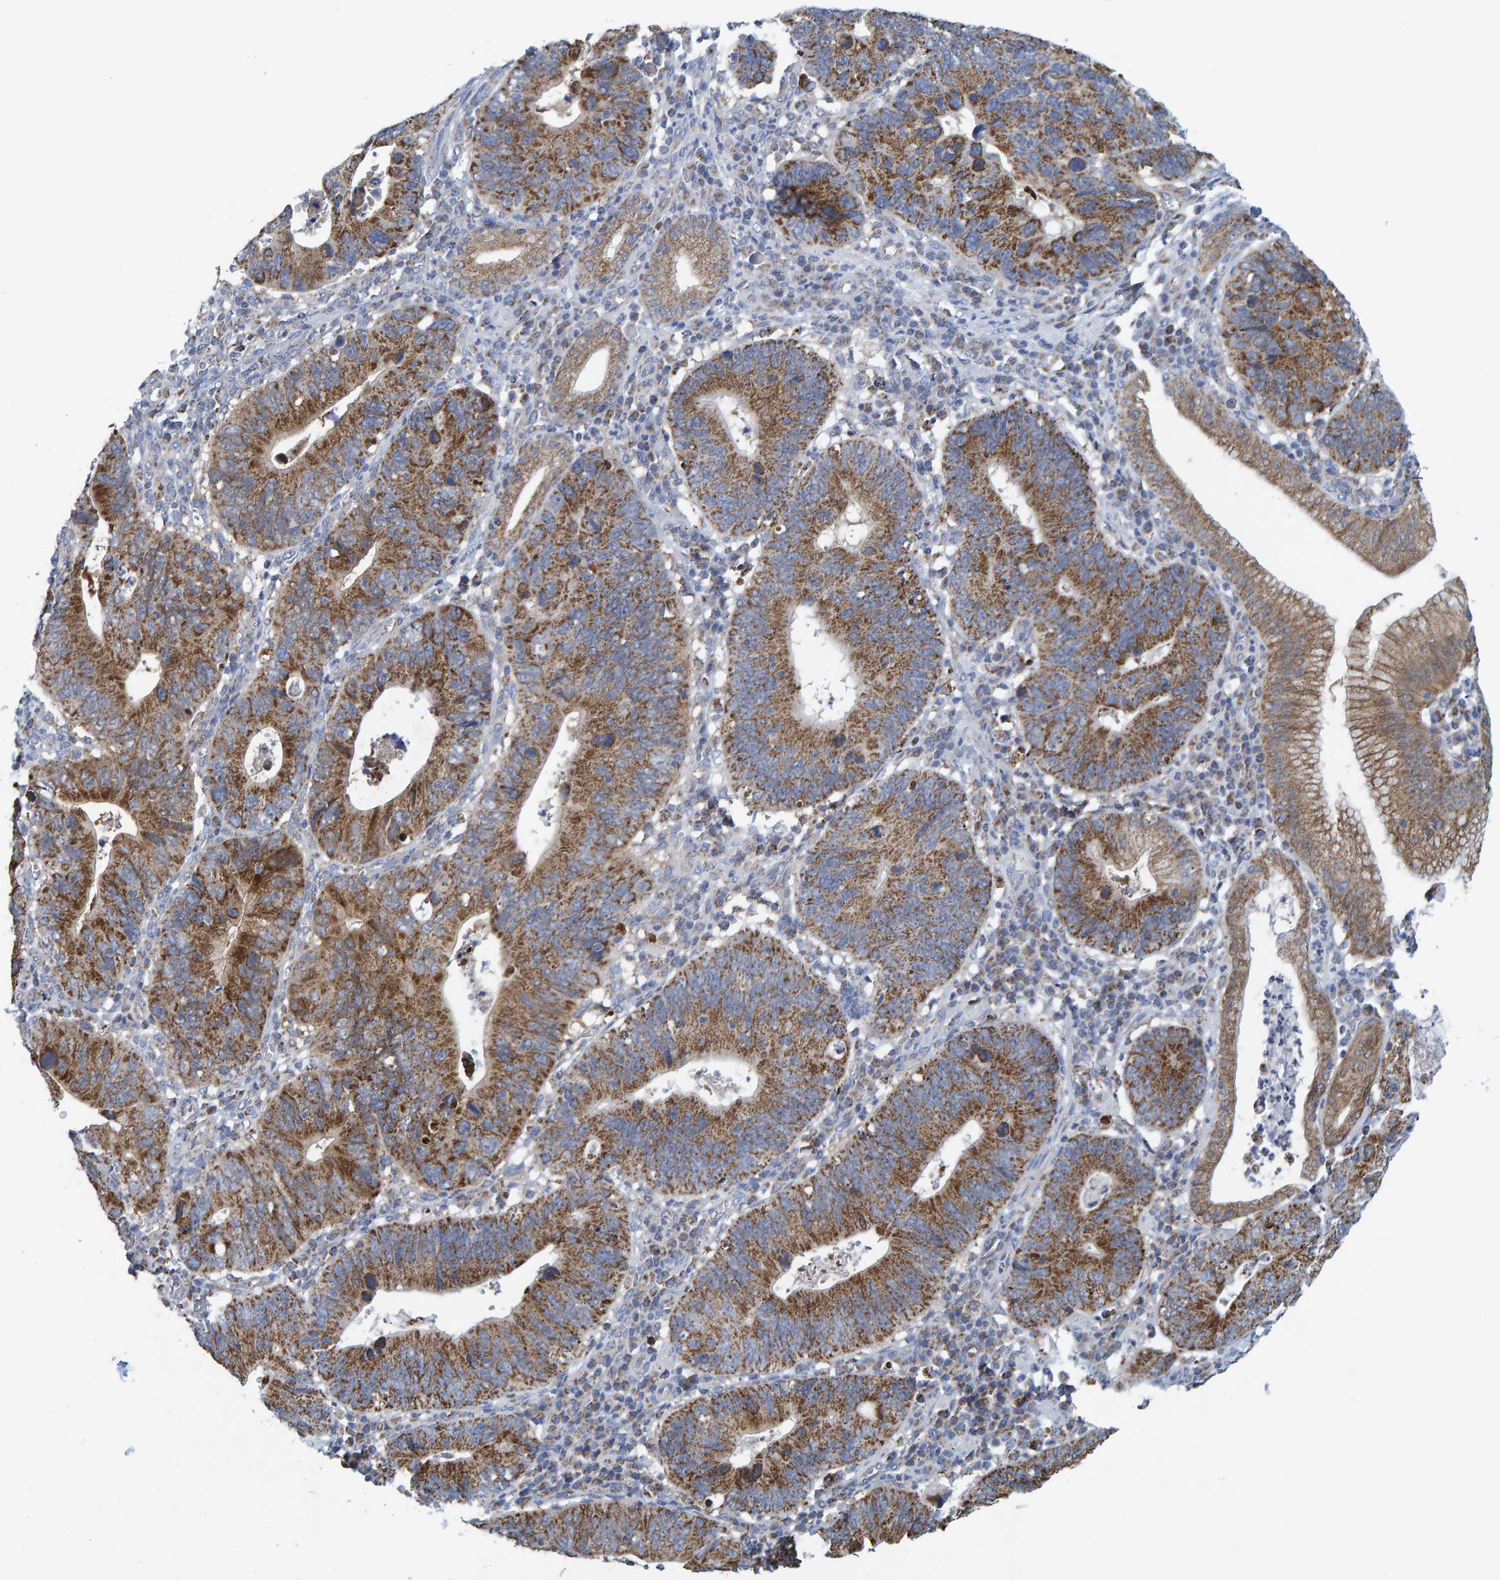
{"staining": {"intensity": "strong", "quantity": ">75%", "location": "cytoplasmic/membranous"}, "tissue": "stomach cancer", "cell_type": "Tumor cells", "image_type": "cancer", "snomed": [{"axis": "morphology", "description": "Adenocarcinoma, NOS"}, {"axis": "topography", "description": "Stomach"}], "caption": "Strong cytoplasmic/membranous staining for a protein is seen in about >75% of tumor cells of stomach adenocarcinoma using immunohistochemistry (IHC).", "gene": "MRPS7", "patient": {"sex": "male", "age": 59}}